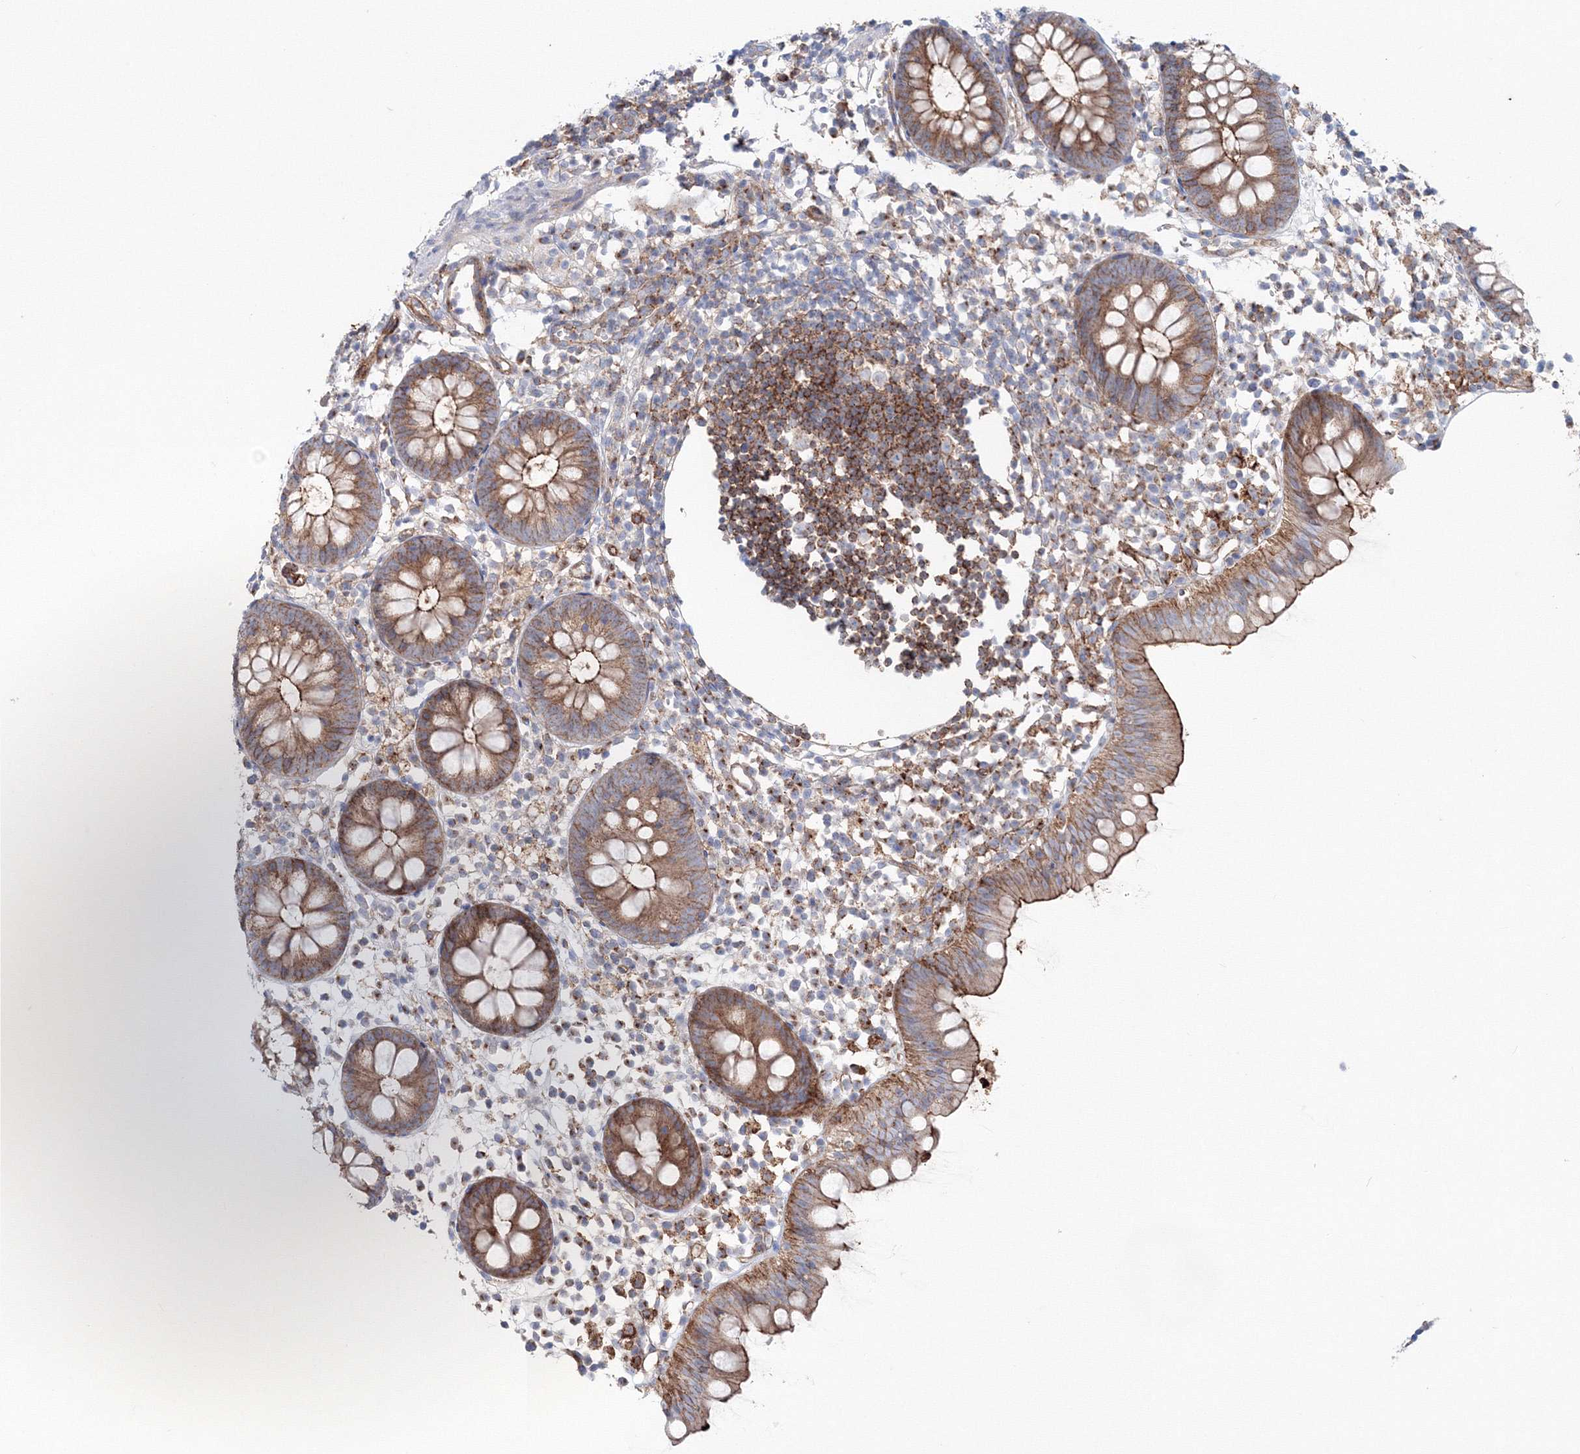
{"staining": {"intensity": "moderate", "quantity": ">75%", "location": "cytoplasmic/membranous"}, "tissue": "appendix", "cell_type": "Glandular cells", "image_type": "normal", "snomed": [{"axis": "morphology", "description": "Normal tissue, NOS"}, {"axis": "topography", "description": "Appendix"}], "caption": "Immunohistochemistry staining of benign appendix, which displays medium levels of moderate cytoplasmic/membranous positivity in approximately >75% of glandular cells indicating moderate cytoplasmic/membranous protein staining. The staining was performed using DAB (3,3'-diaminobenzidine) (brown) for protein detection and nuclei were counterstained in hematoxylin (blue).", "gene": "GGA2", "patient": {"sex": "female", "age": 20}}